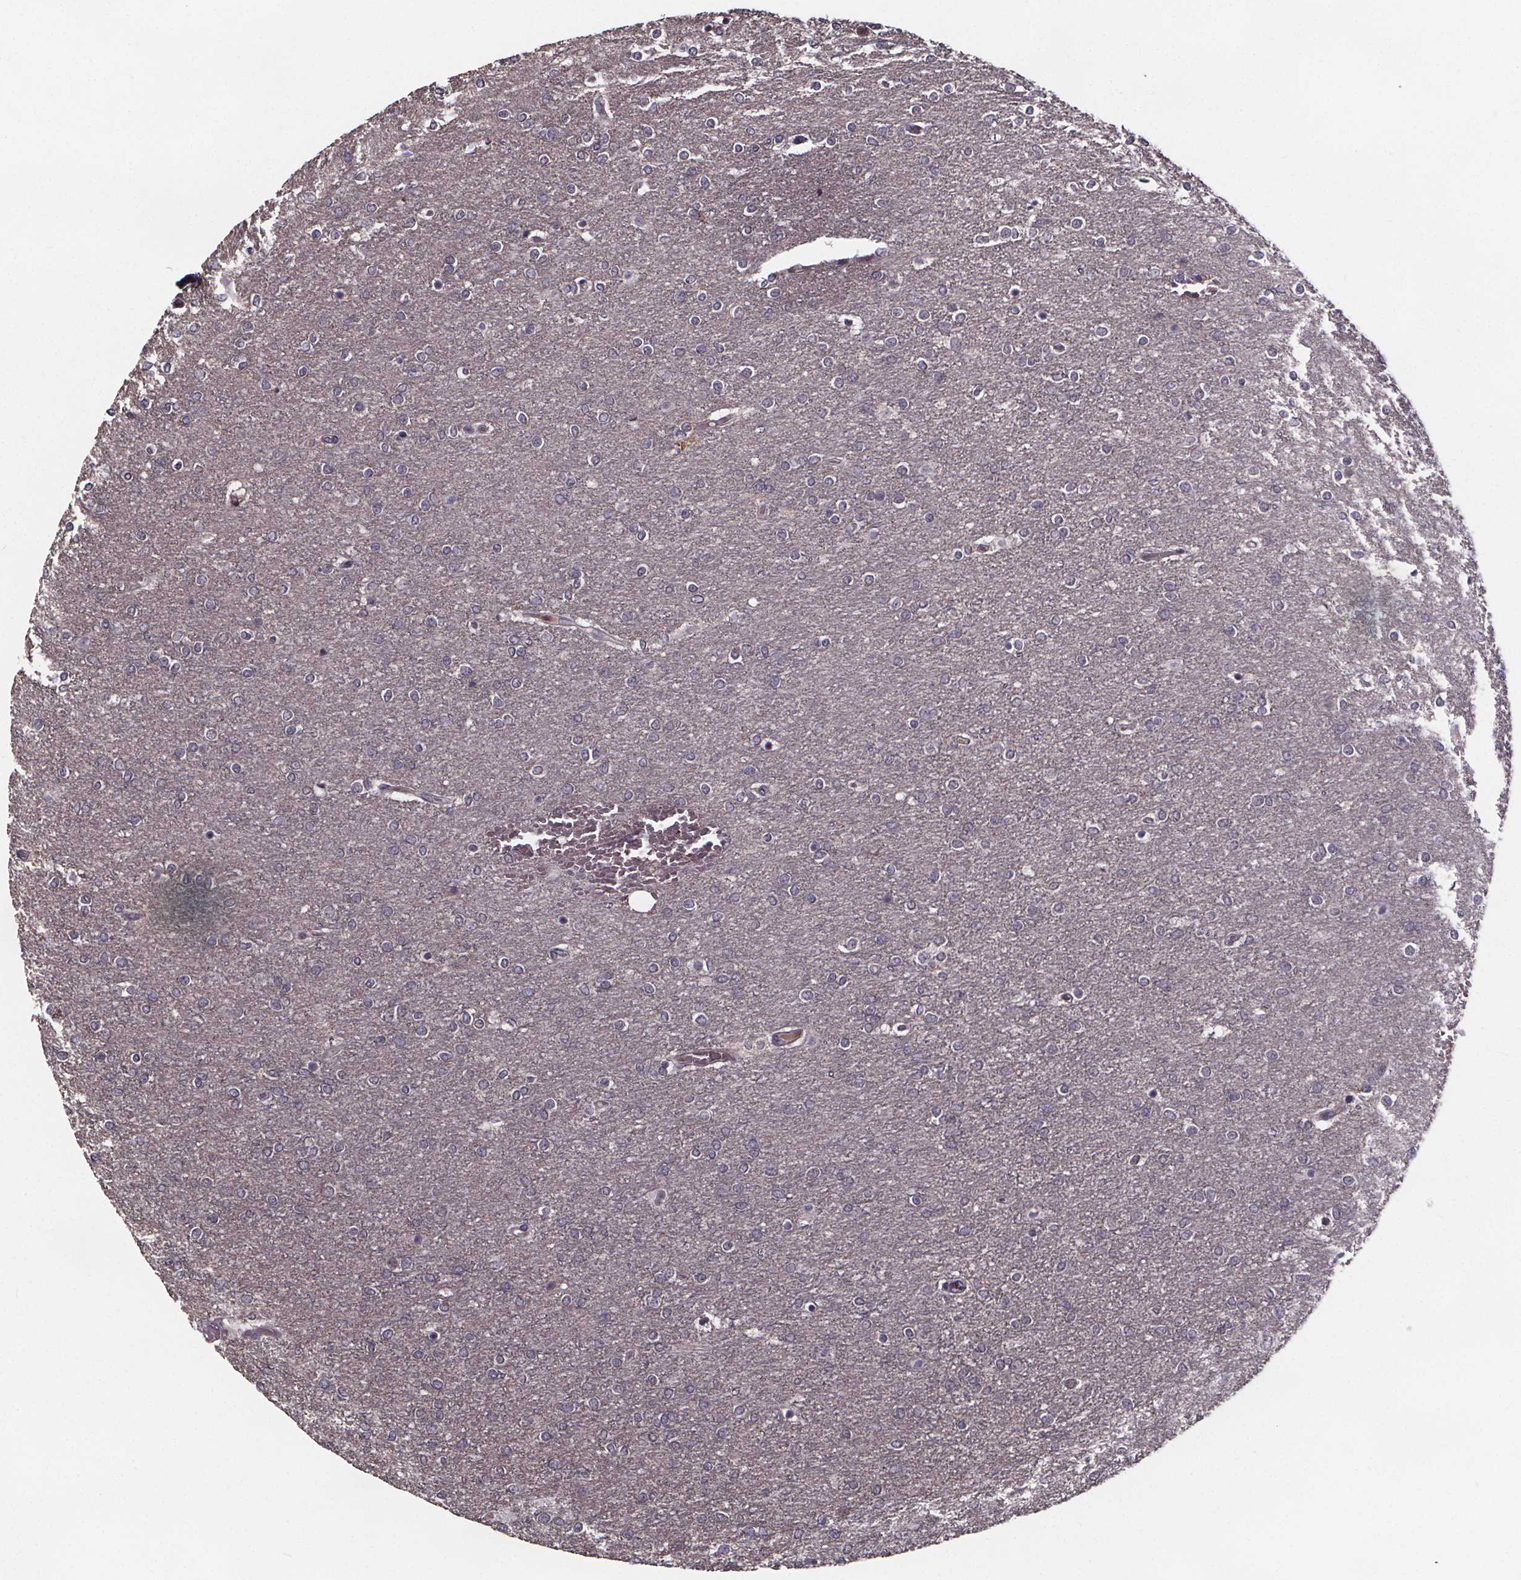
{"staining": {"intensity": "negative", "quantity": "none", "location": "none"}, "tissue": "glioma", "cell_type": "Tumor cells", "image_type": "cancer", "snomed": [{"axis": "morphology", "description": "Glioma, malignant, High grade"}, {"axis": "topography", "description": "Brain"}], "caption": "This is an immunohistochemistry histopathology image of human malignant high-grade glioma. There is no expression in tumor cells.", "gene": "SMIM1", "patient": {"sex": "female", "age": 61}}